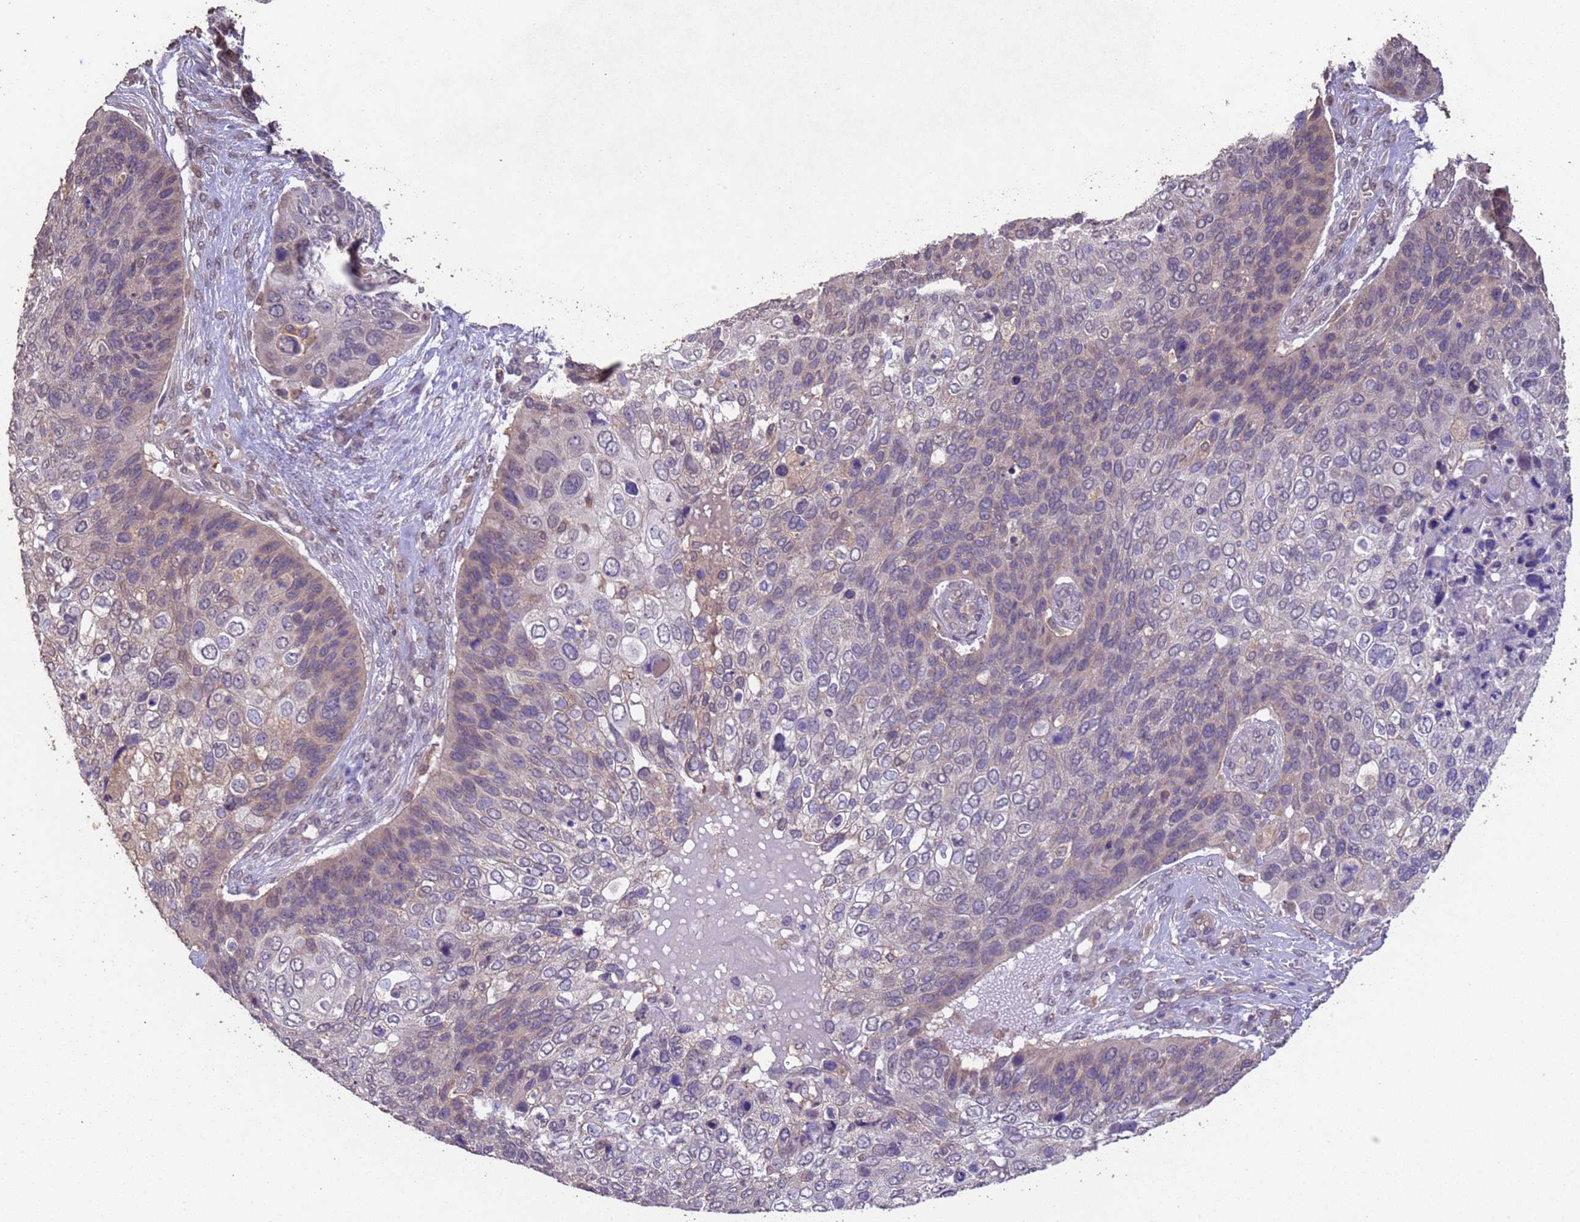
{"staining": {"intensity": "negative", "quantity": "none", "location": "none"}, "tissue": "skin cancer", "cell_type": "Tumor cells", "image_type": "cancer", "snomed": [{"axis": "morphology", "description": "Basal cell carcinoma"}, {"axis": "topography", "description": "Skin"}], "caption": "This image is of skin basal cell carcinoma stained with IHC to label a protein in brown with the nuclei are counter-stained blue. There is no positivity in tumor cells.", "gene": "NPHP1", "patient": {"sex": "female", "age": 74}}